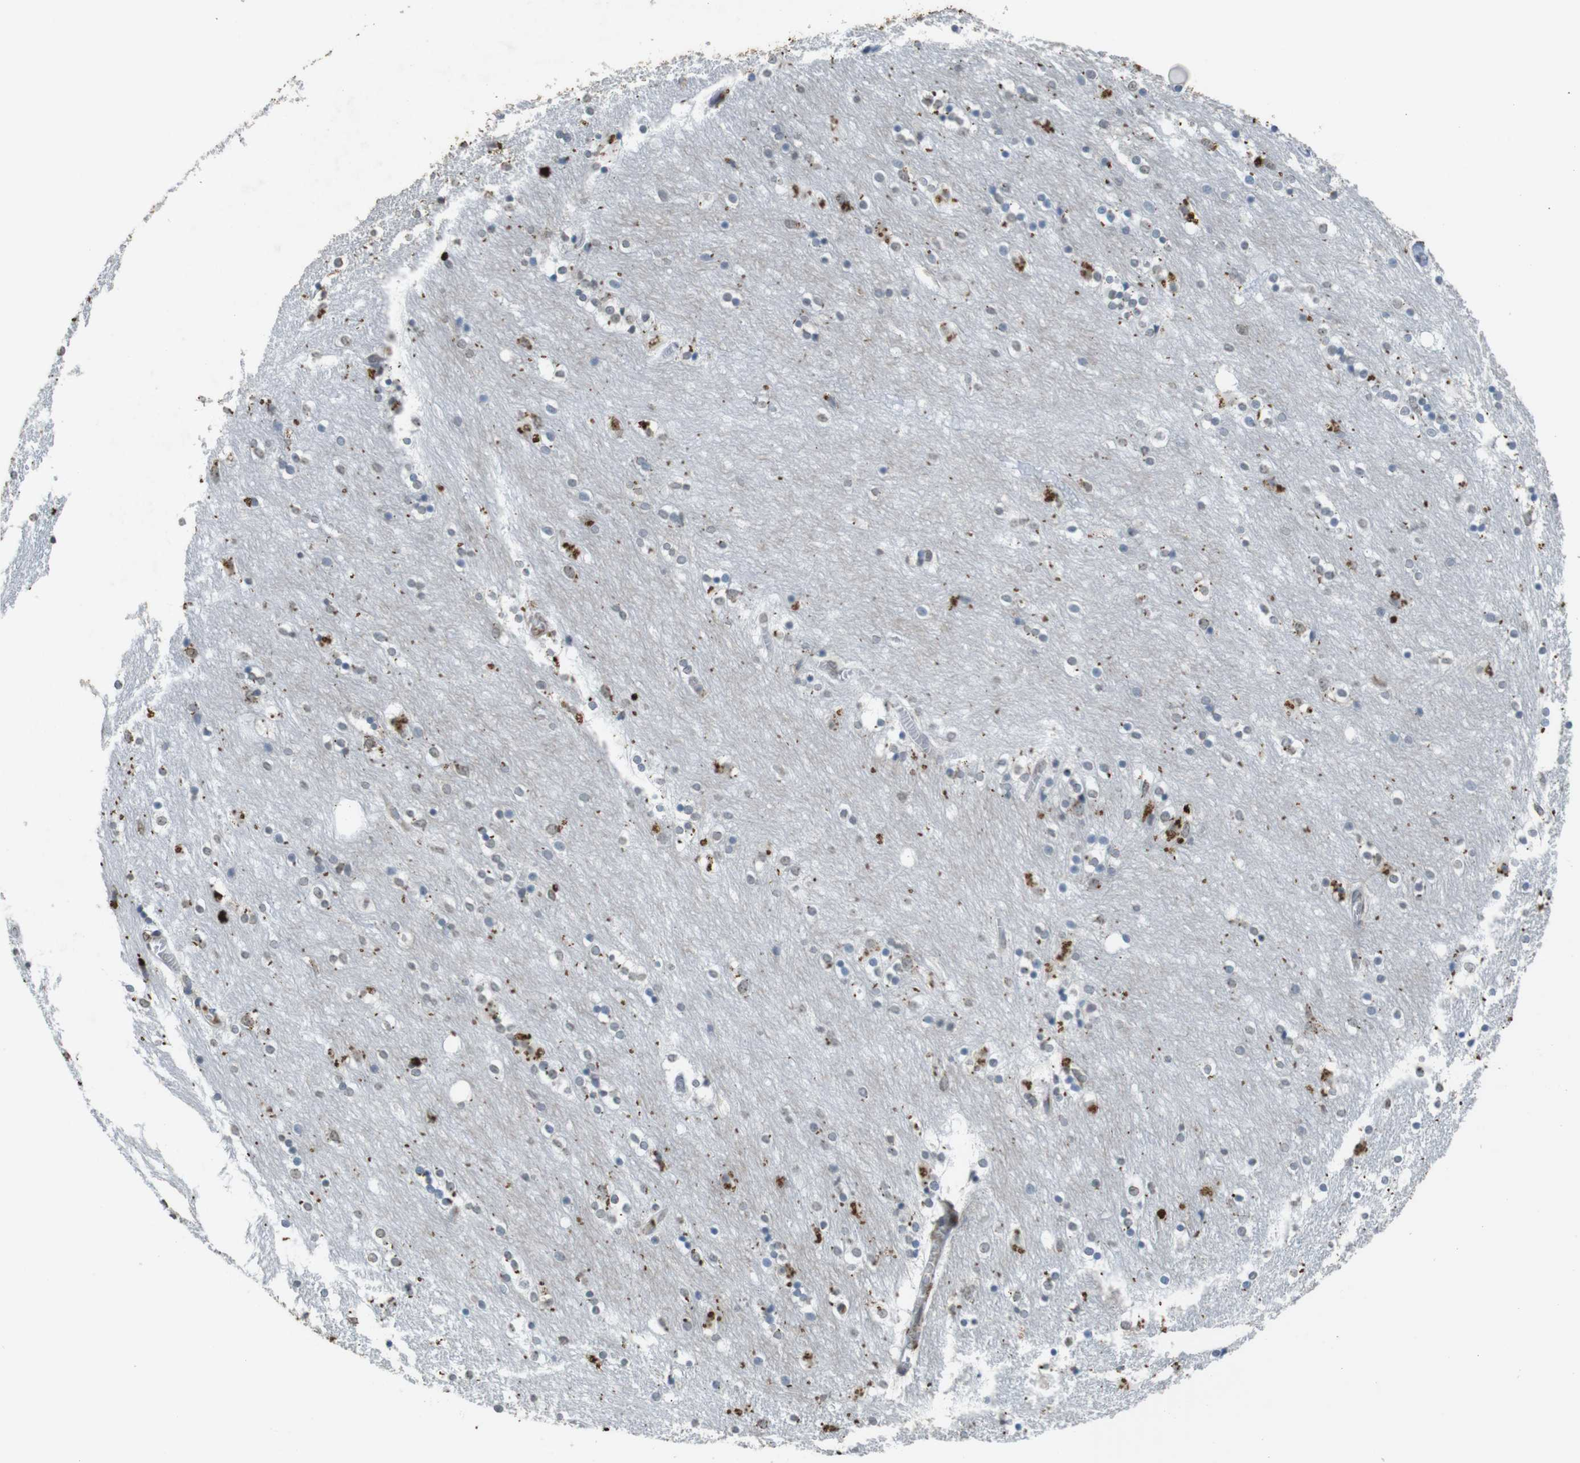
{"staining": {"intensity": "weak", "quantity": "25%-75%", "location": "cytoplasmic/membranous,nuclear"}, "tissue": "caudate", "cell_type": "Glial cells", "image_type": "normal", "snomed": [{"axis": "morphology", "description": "Normal tissue, NOS"}, {"axis": "topography", "description": "Lateral ventricle wall"}], "caption": "Immunohistochemistry (IHC) (DAB) staining of benign caudate reveals weak cytoplasmic/membranous,nuclear protein expression in about 25%-75% of glial cells.", "gene": "FZD10", "patient": {"sex": "female", "age": 54}}